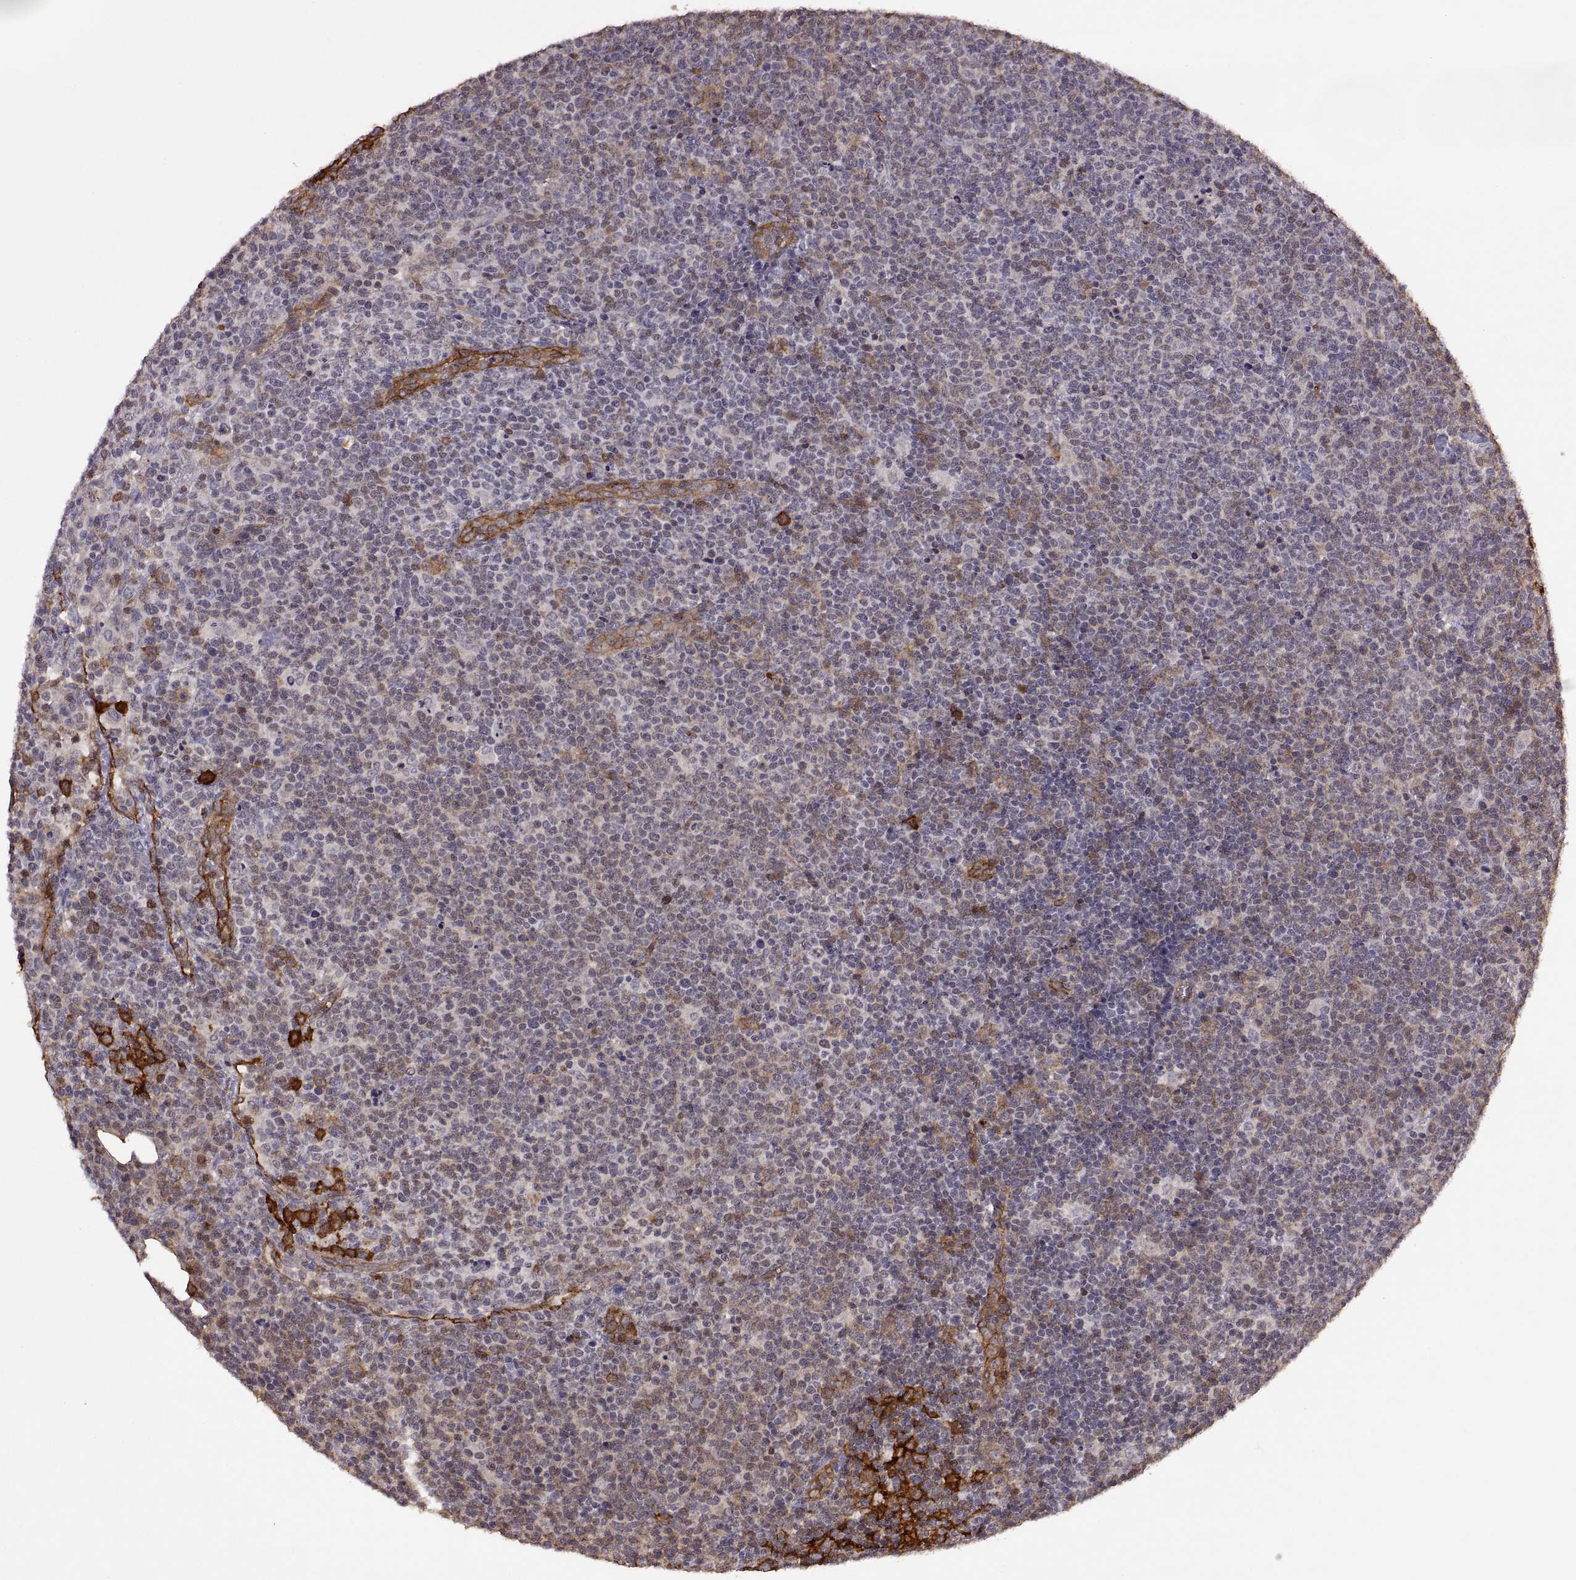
{"staining": {"intensity": "negative", "quantity": "none", "location": "none"}, "tissue": "lymphoma", "cell_type": "Tumor cells", "image_type": "cancer", "snomed": [{"axis": "morphology", "description": "Malignant lymphoma, non-Hodgkin's type, High grade"}, {"axis": "topography", "description": "Lymph node"}], "caption": "Immunohistochemistry (IHC) micrograph of neoplastic tissue: lymphoma stained with DAB reveals no significant protein expression in tumor cells.", "gene": "S100A10", "patient": {"sex": "male", "age": 61}}